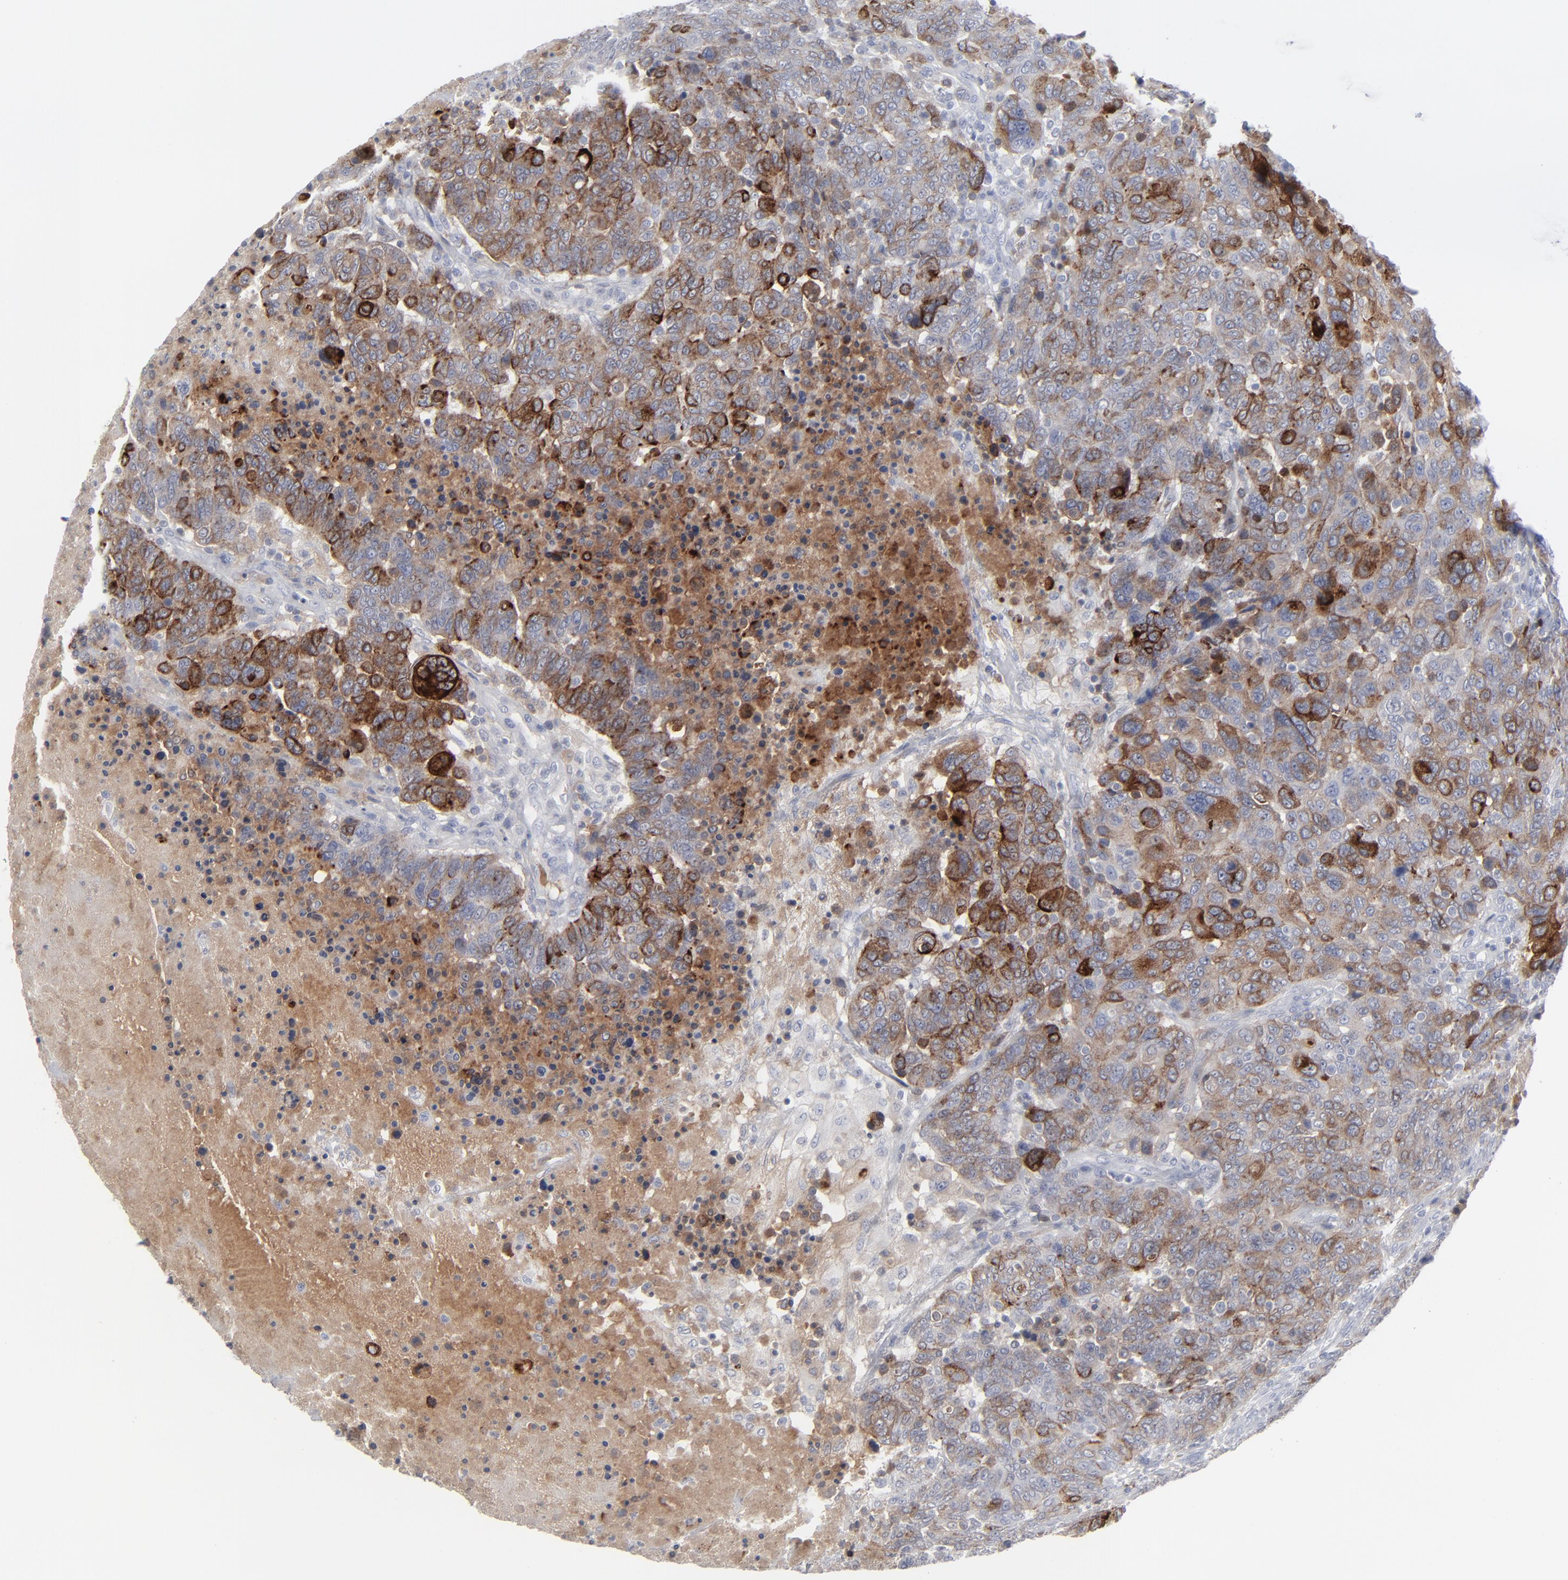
{"staining": {"intensity": "strong", "quantity": "25%-75%", "location": "cytoplasmic/membranous"}, "tissue": "breast cancer", "cell_type": "Tumor cells", "image_type": "cancer", "snomed": [{"axis": "morphology", "description": "Duct carcinoma"}, {"axis": "topography", "description": "Breast"}], "caption": "Immunohistochemistry histopathology image of intraductal carcinoma (breast) stained for a protein (brown), which displays high levels of strong cytoplasmic/membranous positivity in about 25%-75% of tumor cells.", "gene": "MSLN", "patient": {"sex": "female", "age": 37}}